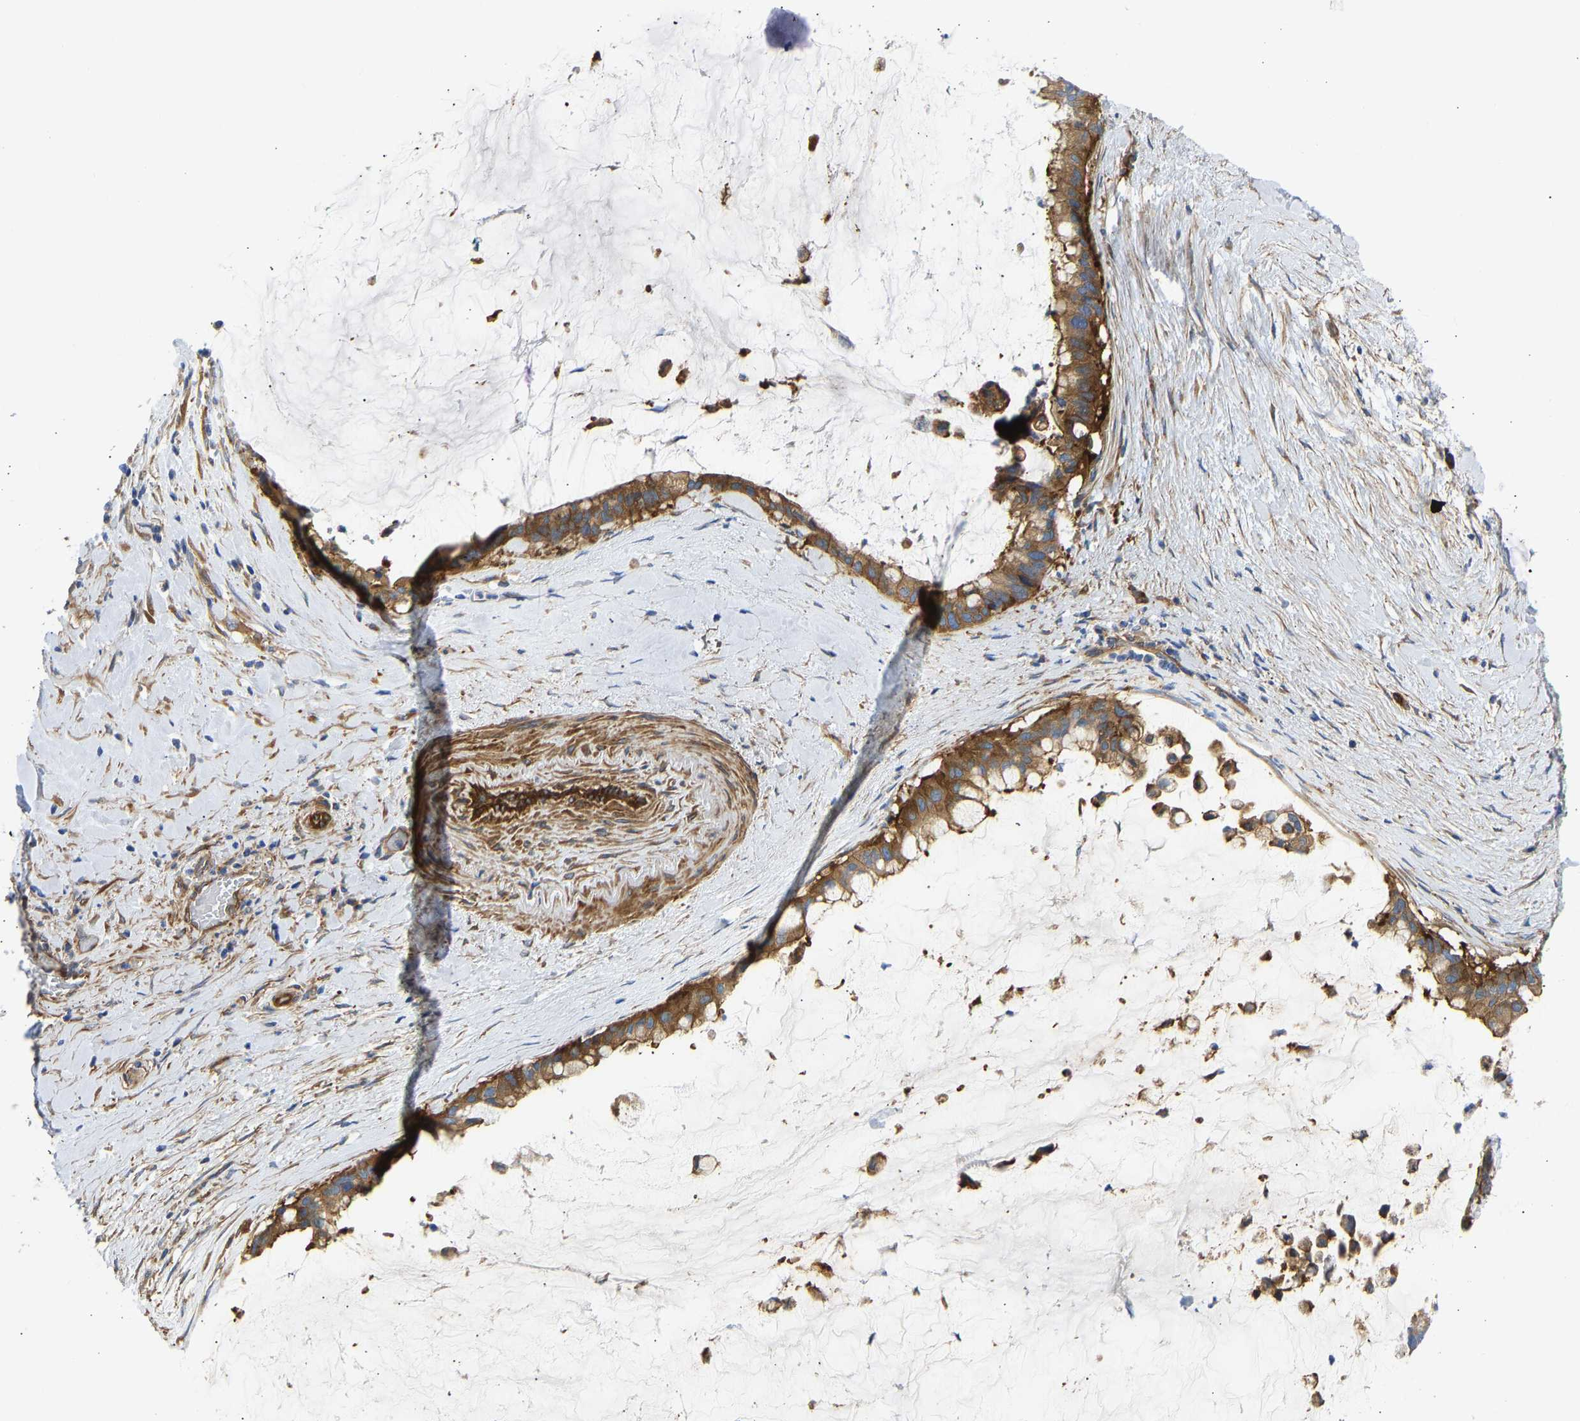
{"staining": {"intensity": "strong", "quantity": ">75%", "location": "cytoplasmic/membranous"}, "tissue": "pancreatic cancer", "cell_type": "Tumor cells", "image_type": "cancer", "snomed": [{"axis": "morphology", "description": "Adenocarcinoma, NOS"}, {"axis": "topography", "description": "Pancreas"}], "caption": "Protein expression analysis of pancreatic cancer (adenocarcinoma) reveals strong cytoplasmic/membranous staining in approximately >75% of tumor cells.", "gene": "MYO1C", "patient": {"sex": "male", "age": 41}}